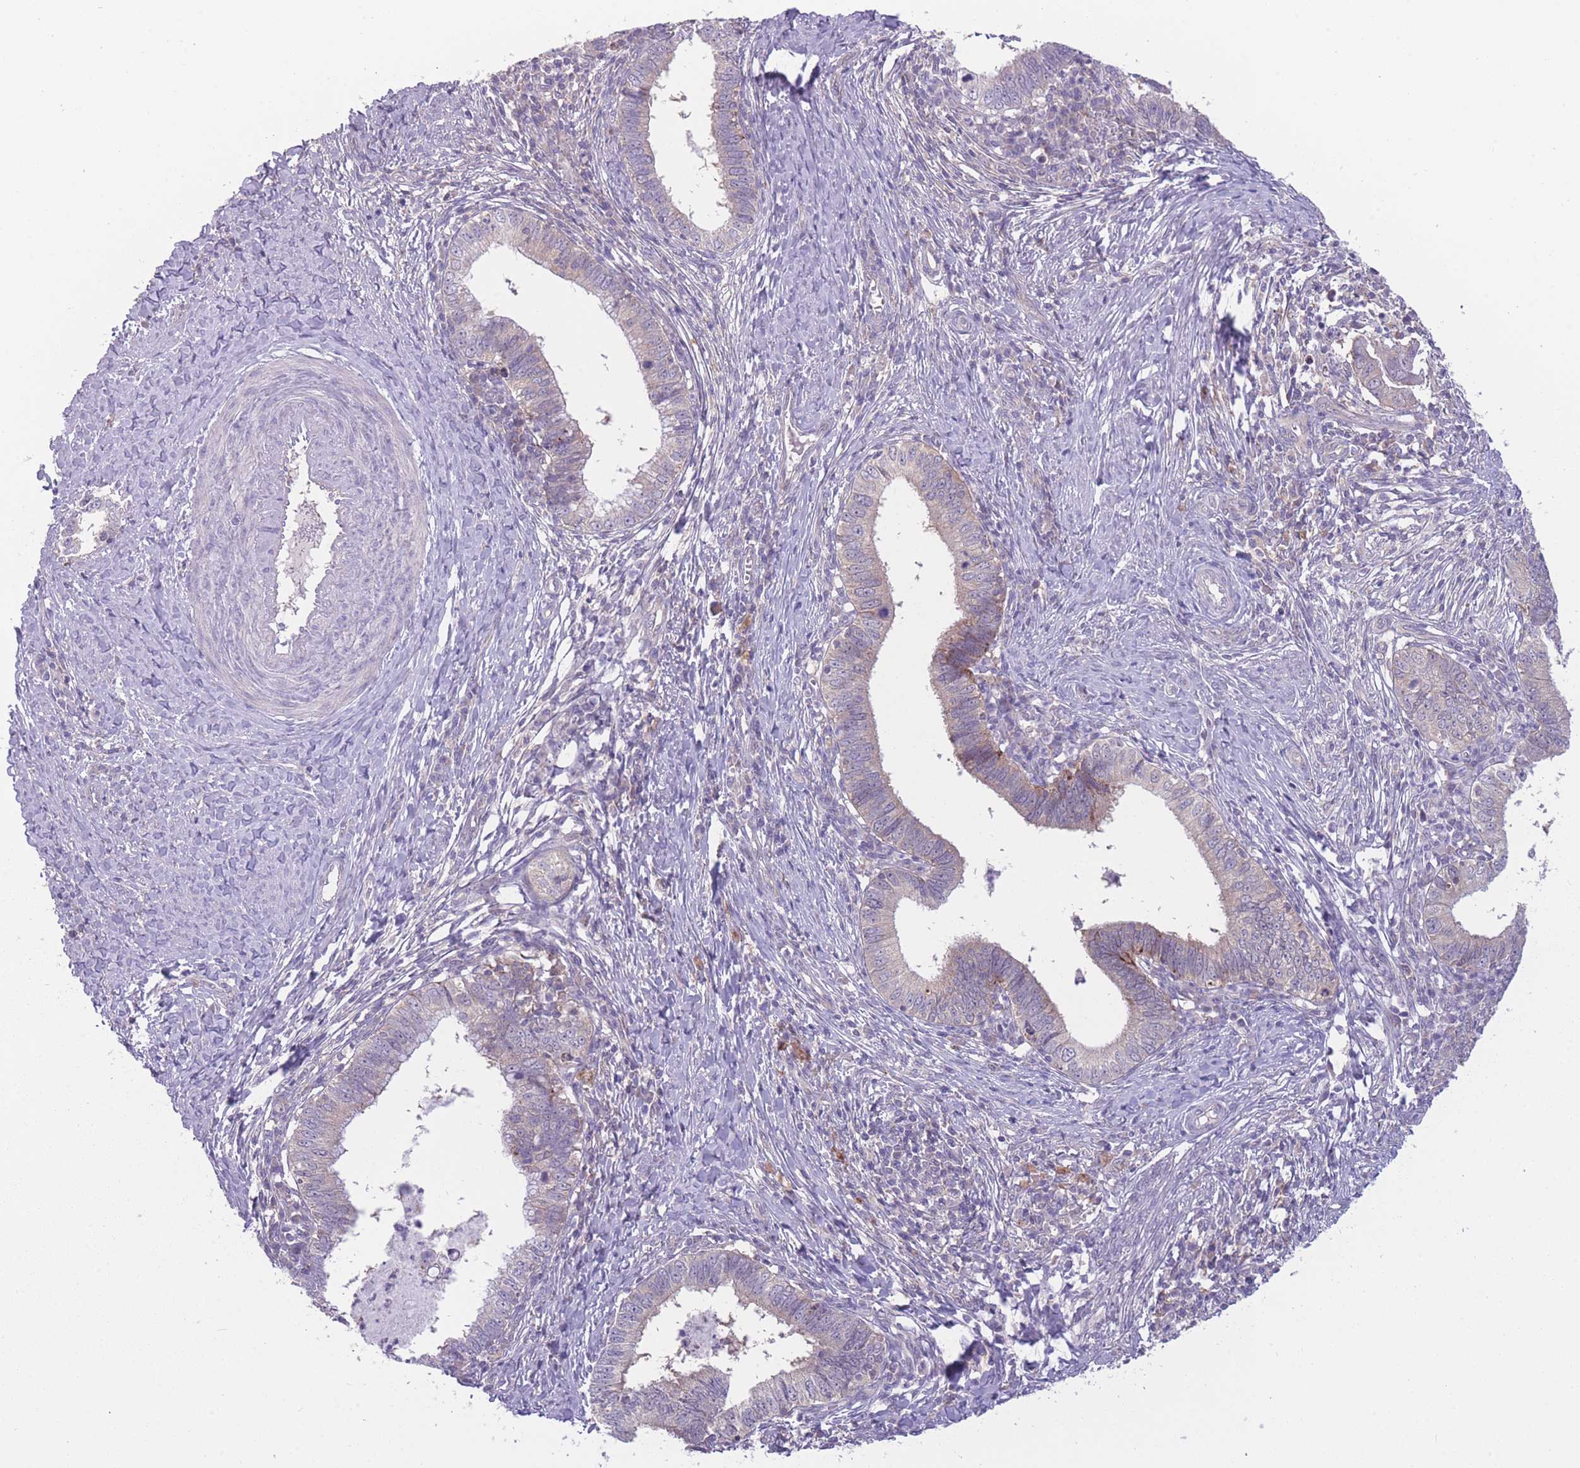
{"staining": {"intensity": "weak", "quantity": "<25%", "location": "cytoplasmic/membranous"}, "tissue": "cervical cancer", "cell_type": "Tumor cells", "image_type": "cancer", "snomed": [{"axis": "morphology", "description": "Adenocarcinoma, NOS"}, {"axis": "topography", "description": "Cervix"}], "caption": "High magnification brightfield microscopy of adenocarcinoma (cervical) stained with DAB (brown) and counterstained with hematoxylin (blue): tumor cells show no significant staining.", "gene": "CCT6B", "patient": {"sex": "female", "age": 36}}